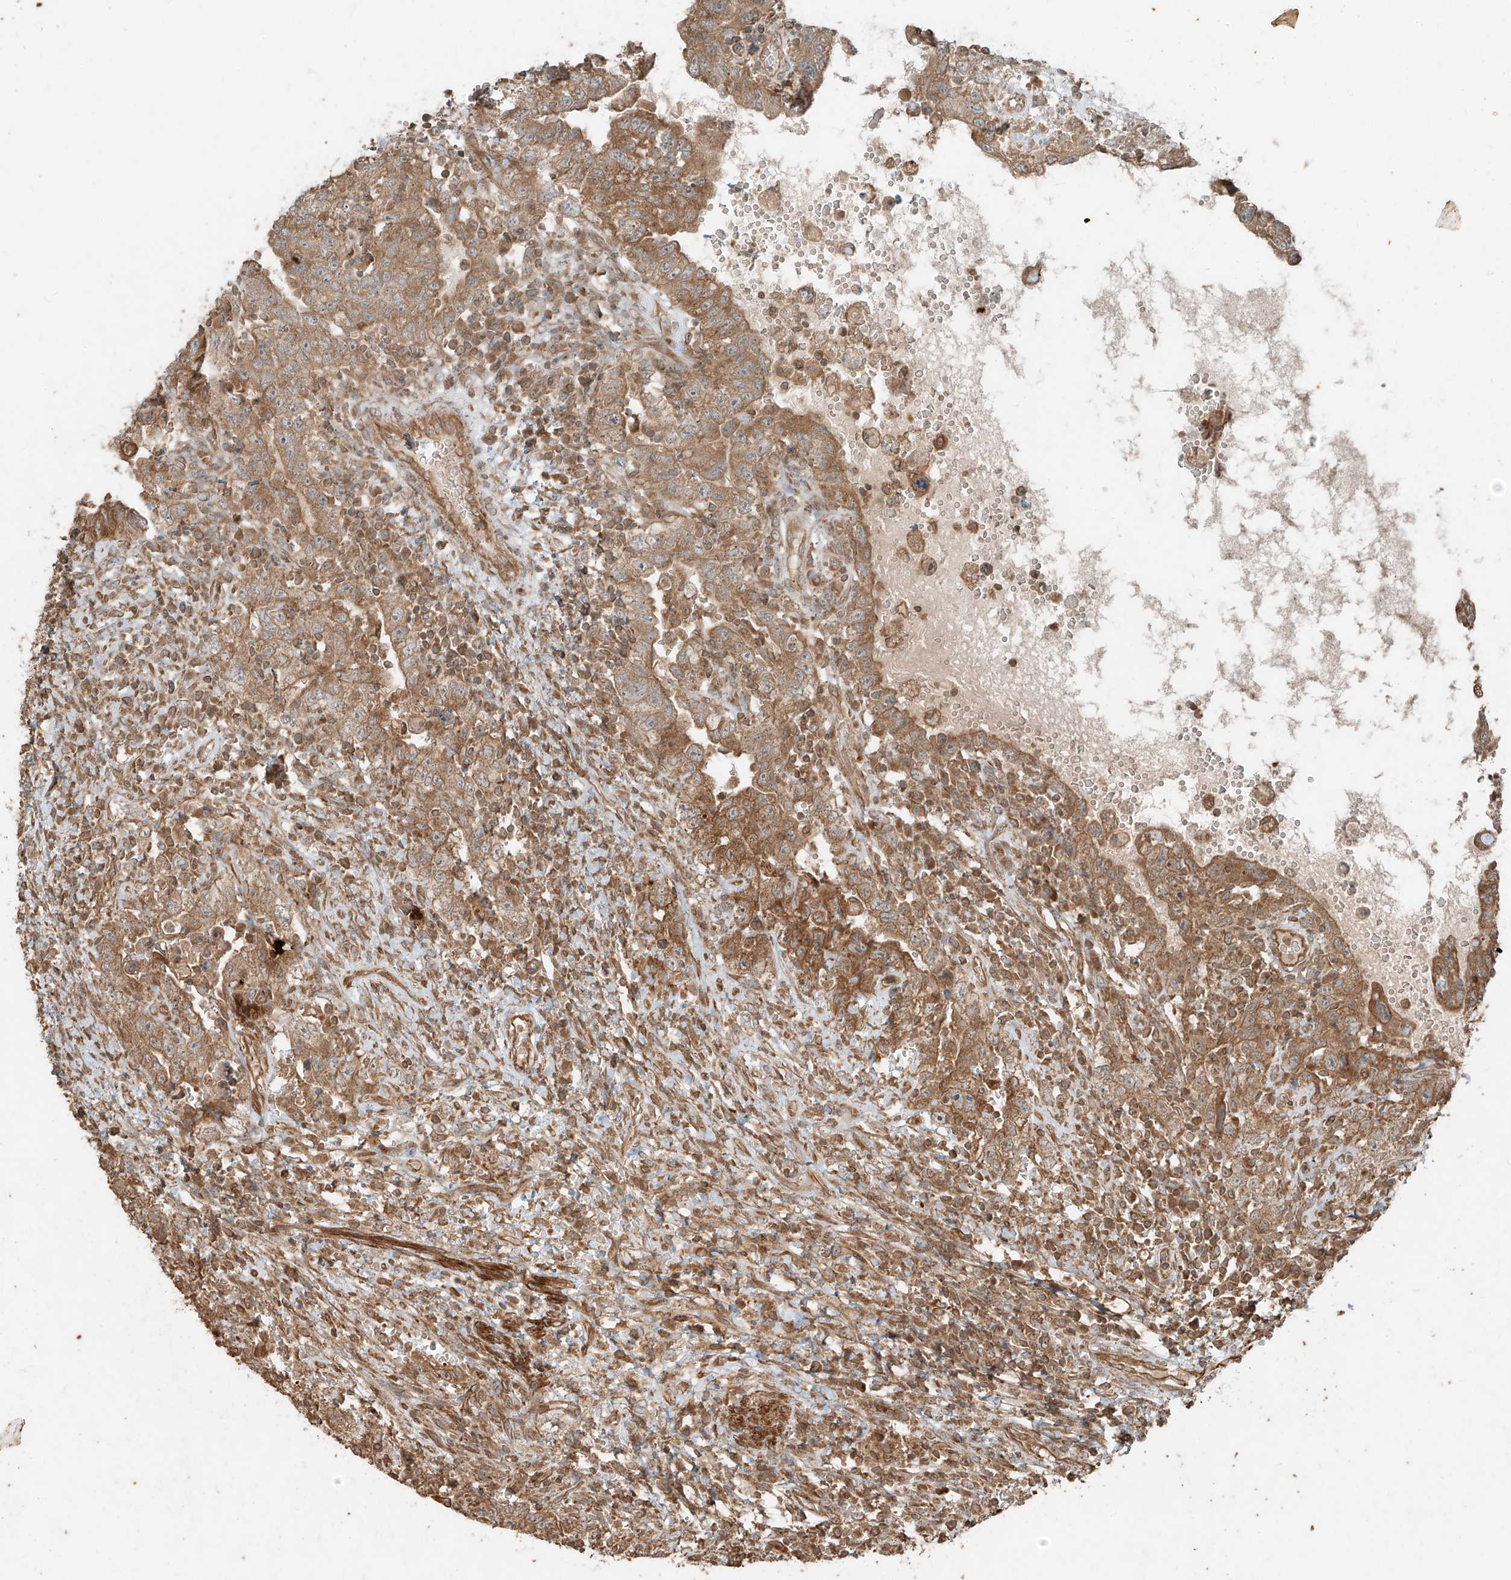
{"staining": {"intensity": "moderate", "quantity": ">75%", "location": "cytoplasmic/membranous"}, "tissue": "testis cancer", "cell_type": "Tumor cells", "image_type": "cancer", "snomed": [{"axis": "morphology", "description": "Carcinoma, Embryonal, NOS"}, {"axis": "topography", "description": "Testis"}], "caption": "Protein analysis of testis cancer (embryonal carcinoma) tissue demonstrates moderate cytoplasmic/membranous staining in approximately >75% of tumor cells. The staining was performed using DAB to visualize the protein expression in brown, while the nuclei were stained in blue with hematoxylin (Magnification: 20x).", "gene": "ANKZF1", "patient": {"sex": "male", "age": 26}}